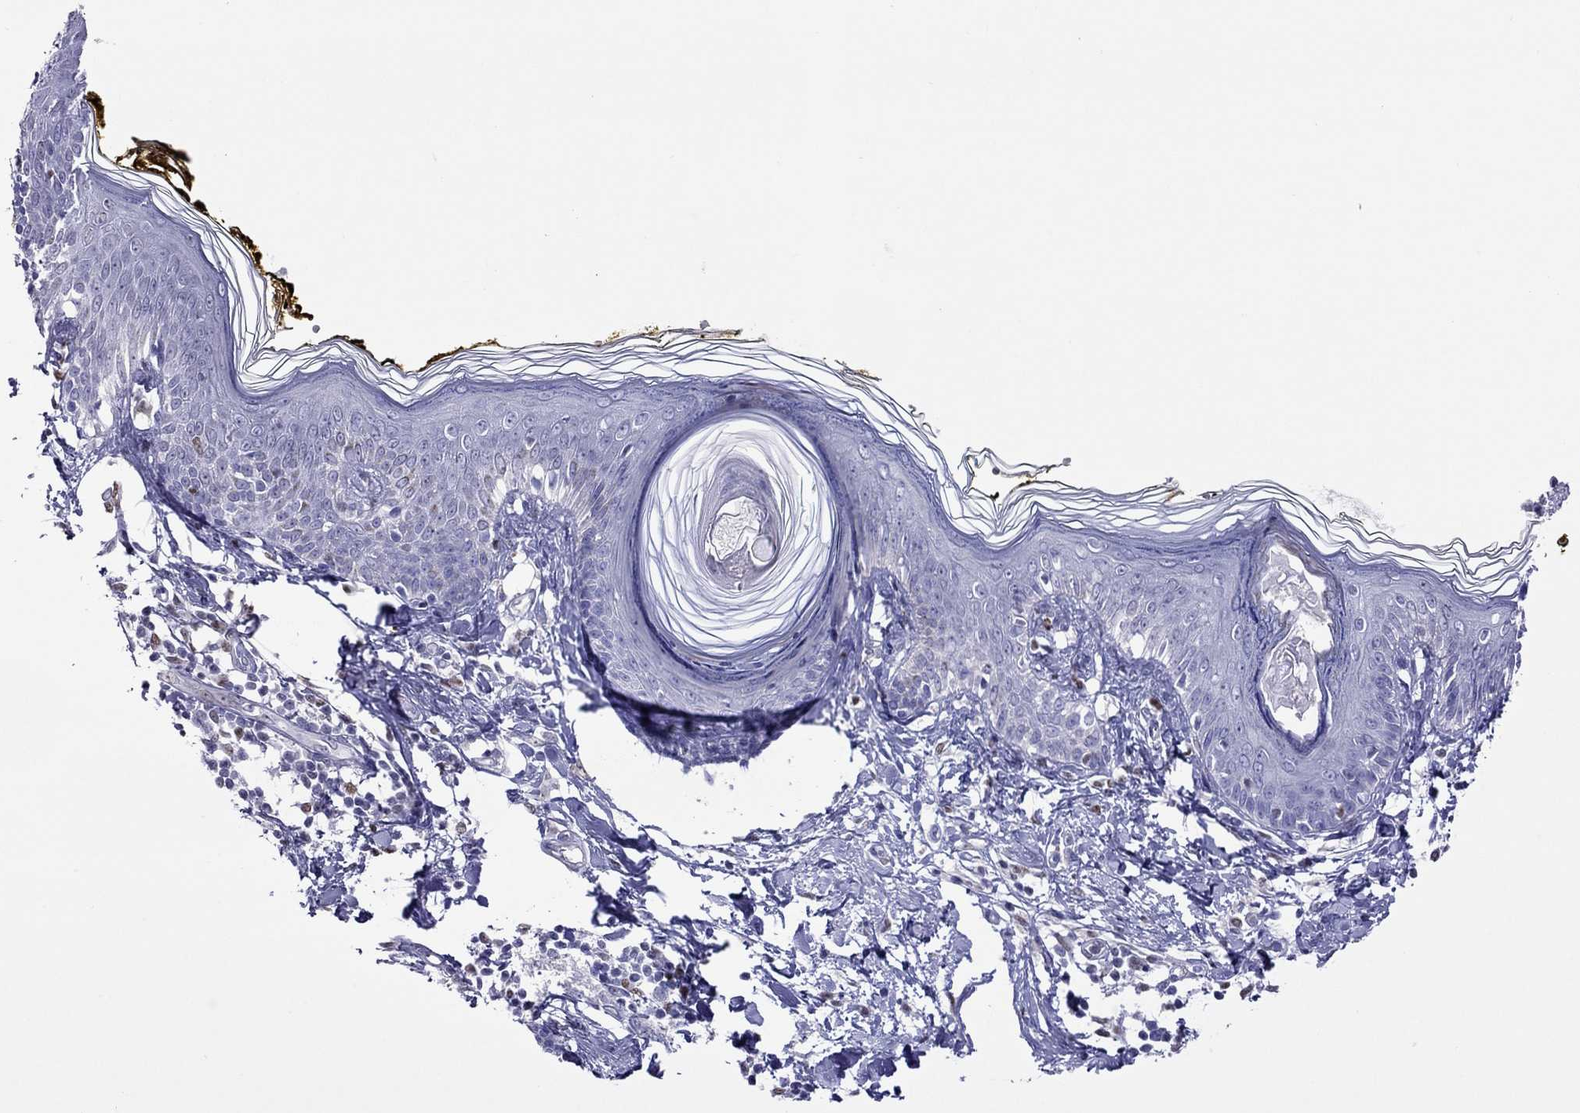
{"staining": {"intensity": "negative", "quantity": "none", "location": "none"}, "tissue": "skin", "cell_type": "Fibroblasts", "image_type": "normal", "snomed": [{"axis": "morphology", "description": "Normal tissue, NOS"}, {"axis": "topography", "description": "Skin"}], "caption": "The photomicrograph reveals no significant expression in fibroblasts of skin.", "gene": "MPZ", "patient": {"sex": "male", "age": 76}}